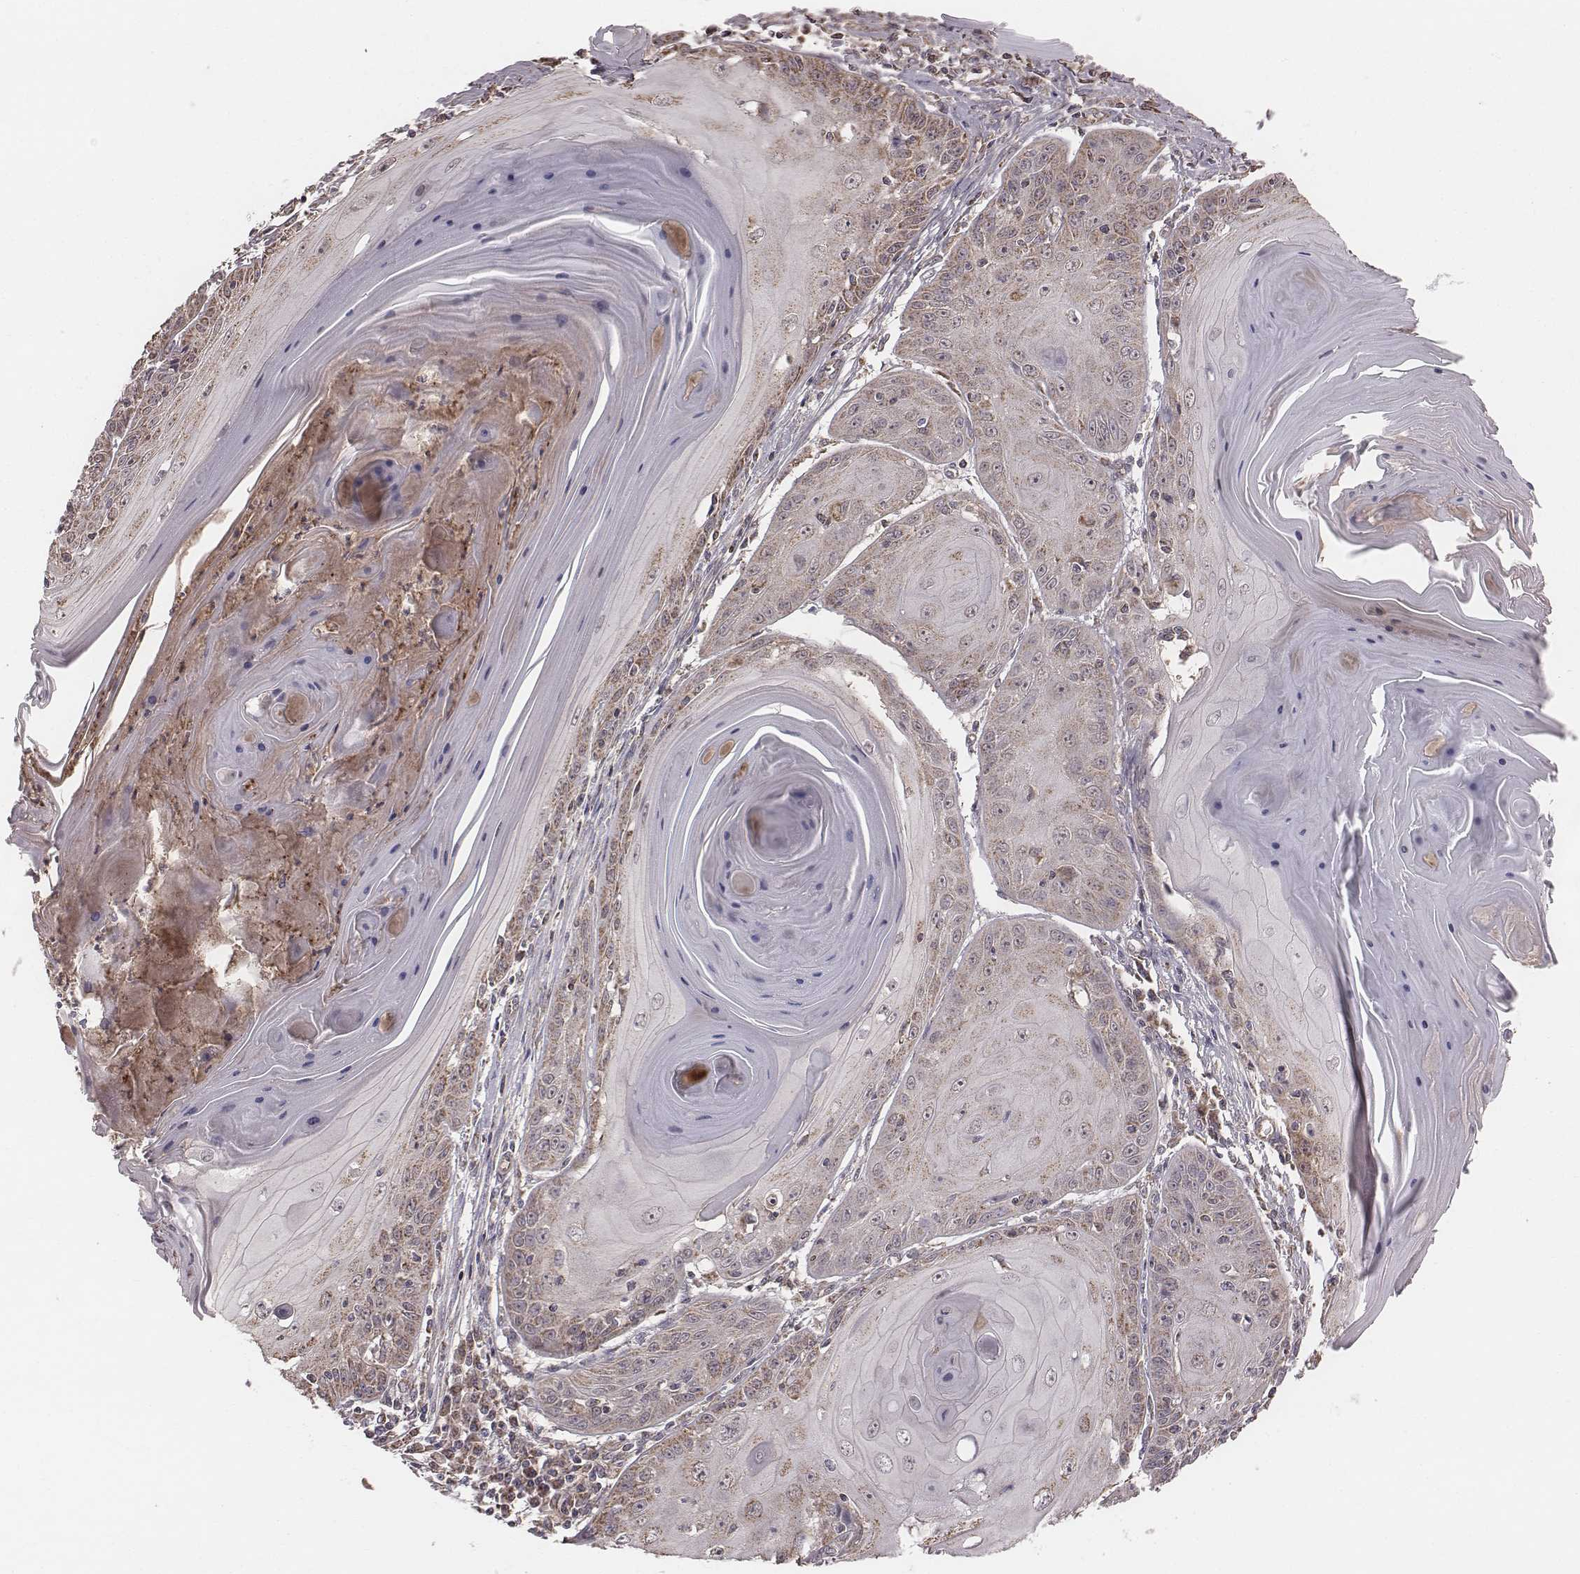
{"staining": {"intensity": "moderate", "quantity": ">75%", "location": "cytoplasmic/membranous"}, "tissue": "skin cancer", "cell_type": "Tumor cells", "image_type": "cancer", "snomed": [{"axis": "morphology", "description": "Squamous cell carcinoma, NOS"}, {"axis": "topography", "description": "Skin"}, {"axis": "topography", "description": "Vulva"}], "caption": "This photomicrograph demonstrates IHC staining of human skin cancer, with medium moderate cytoplasmic/membranous staining in about >75% of tumor cells.", "gene": "PDCD2L", "patient": {"sex": "female", "age": 85}}